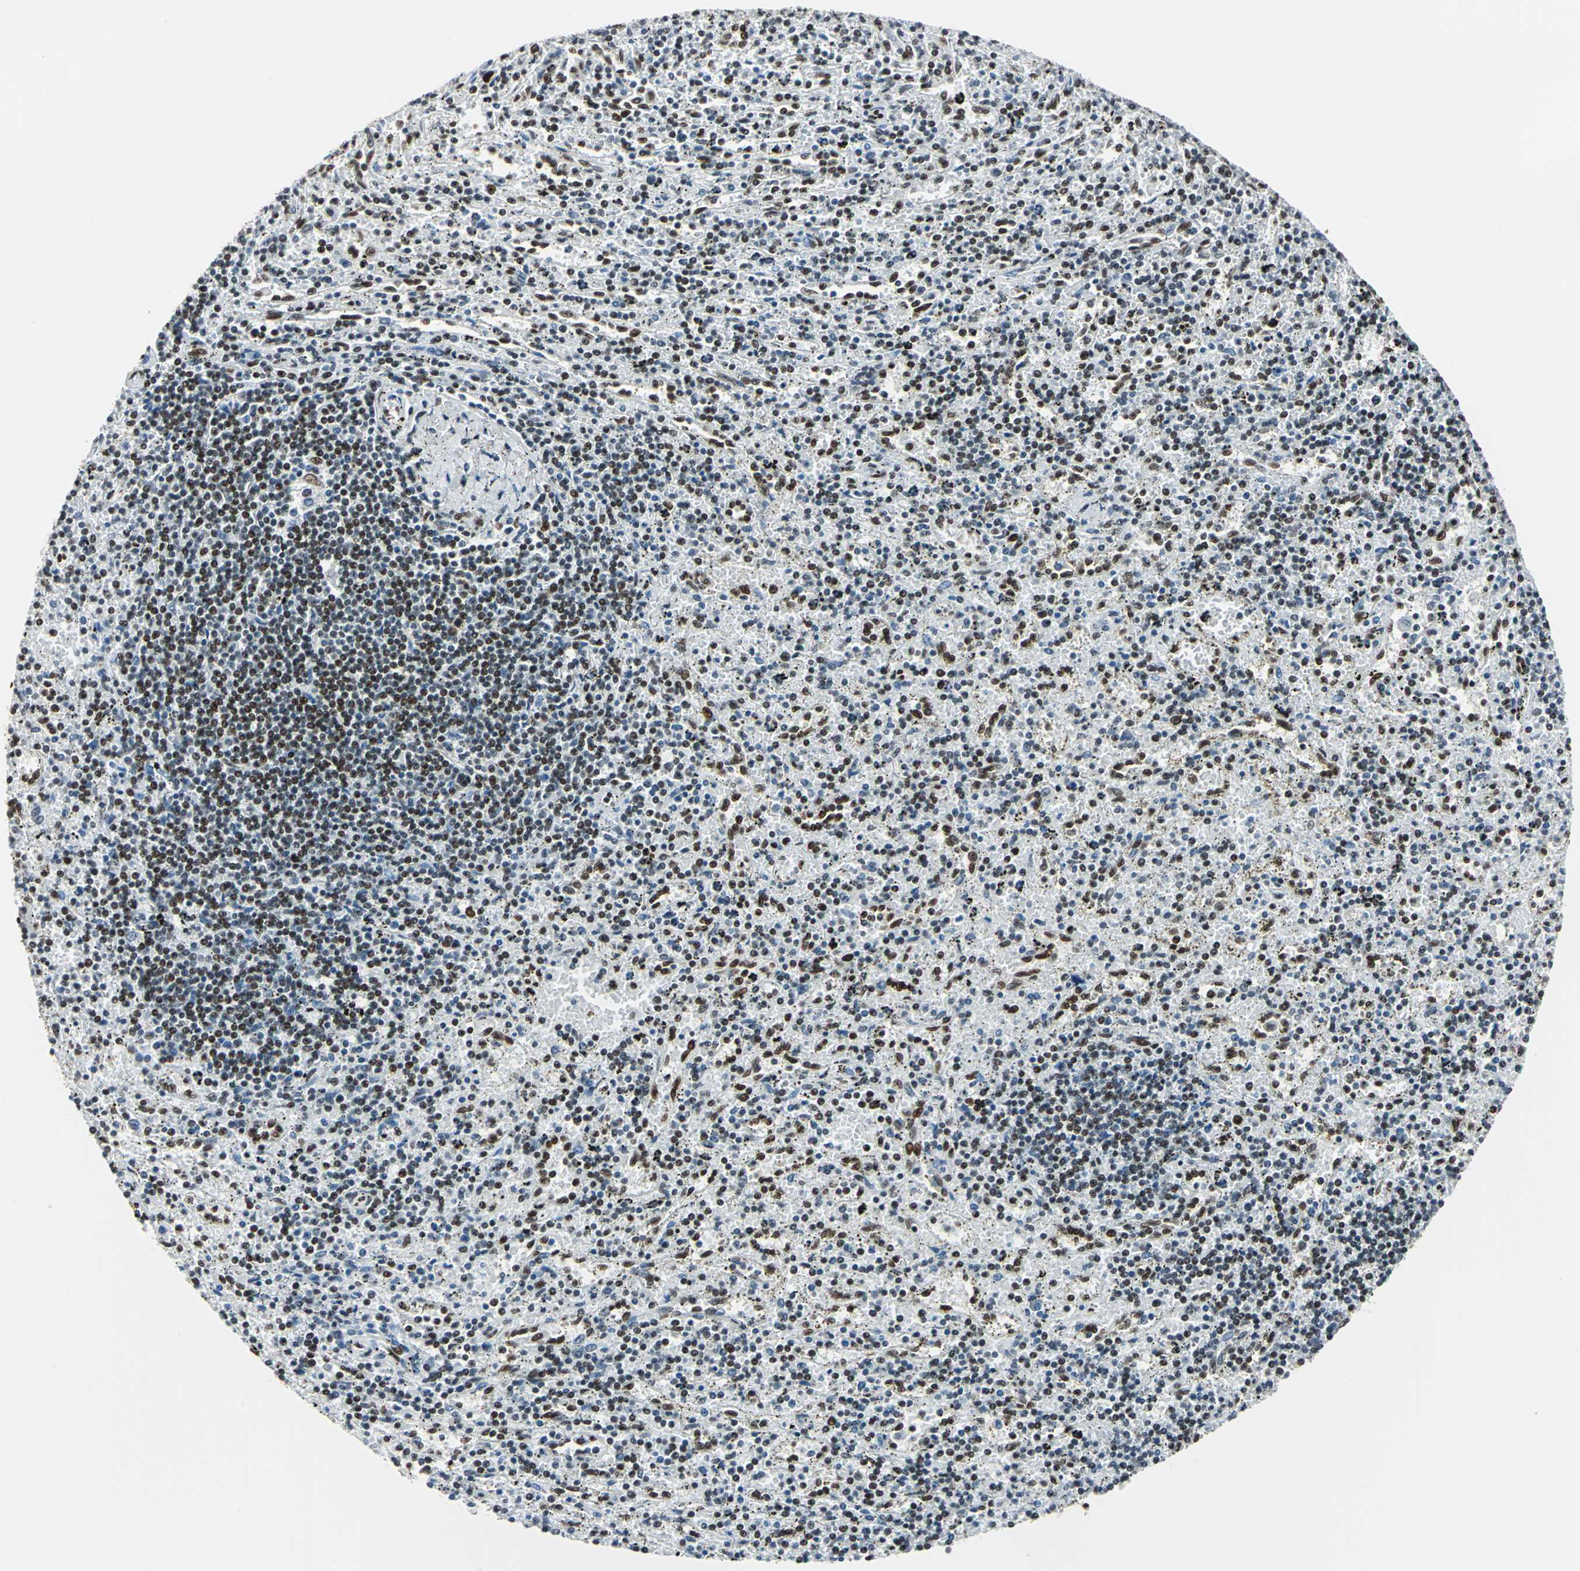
{"staining": {"intensity": "strong", "quantity": "25%-75%", "location": "nuclear"}, "tissue": "lymphoma", "cell_type": "Tumor cells", "image_type": "cancer", "snomed": [{"axis": "morphology", "description": "Malignant lymphoma, non-Hodgkin's type, Low grade"}, {"axis": "topography", "description": "Spleen"}], "caption": "A high-resolution image shows IHC staining of malignant lymphoma, non-Hodgkin's type (low-grade), which reveals strong nuclear positivity in about 25%-75% of tumor cells.", "gene": "HDAC2", "patient": {"sex": "male", "age": 76}}